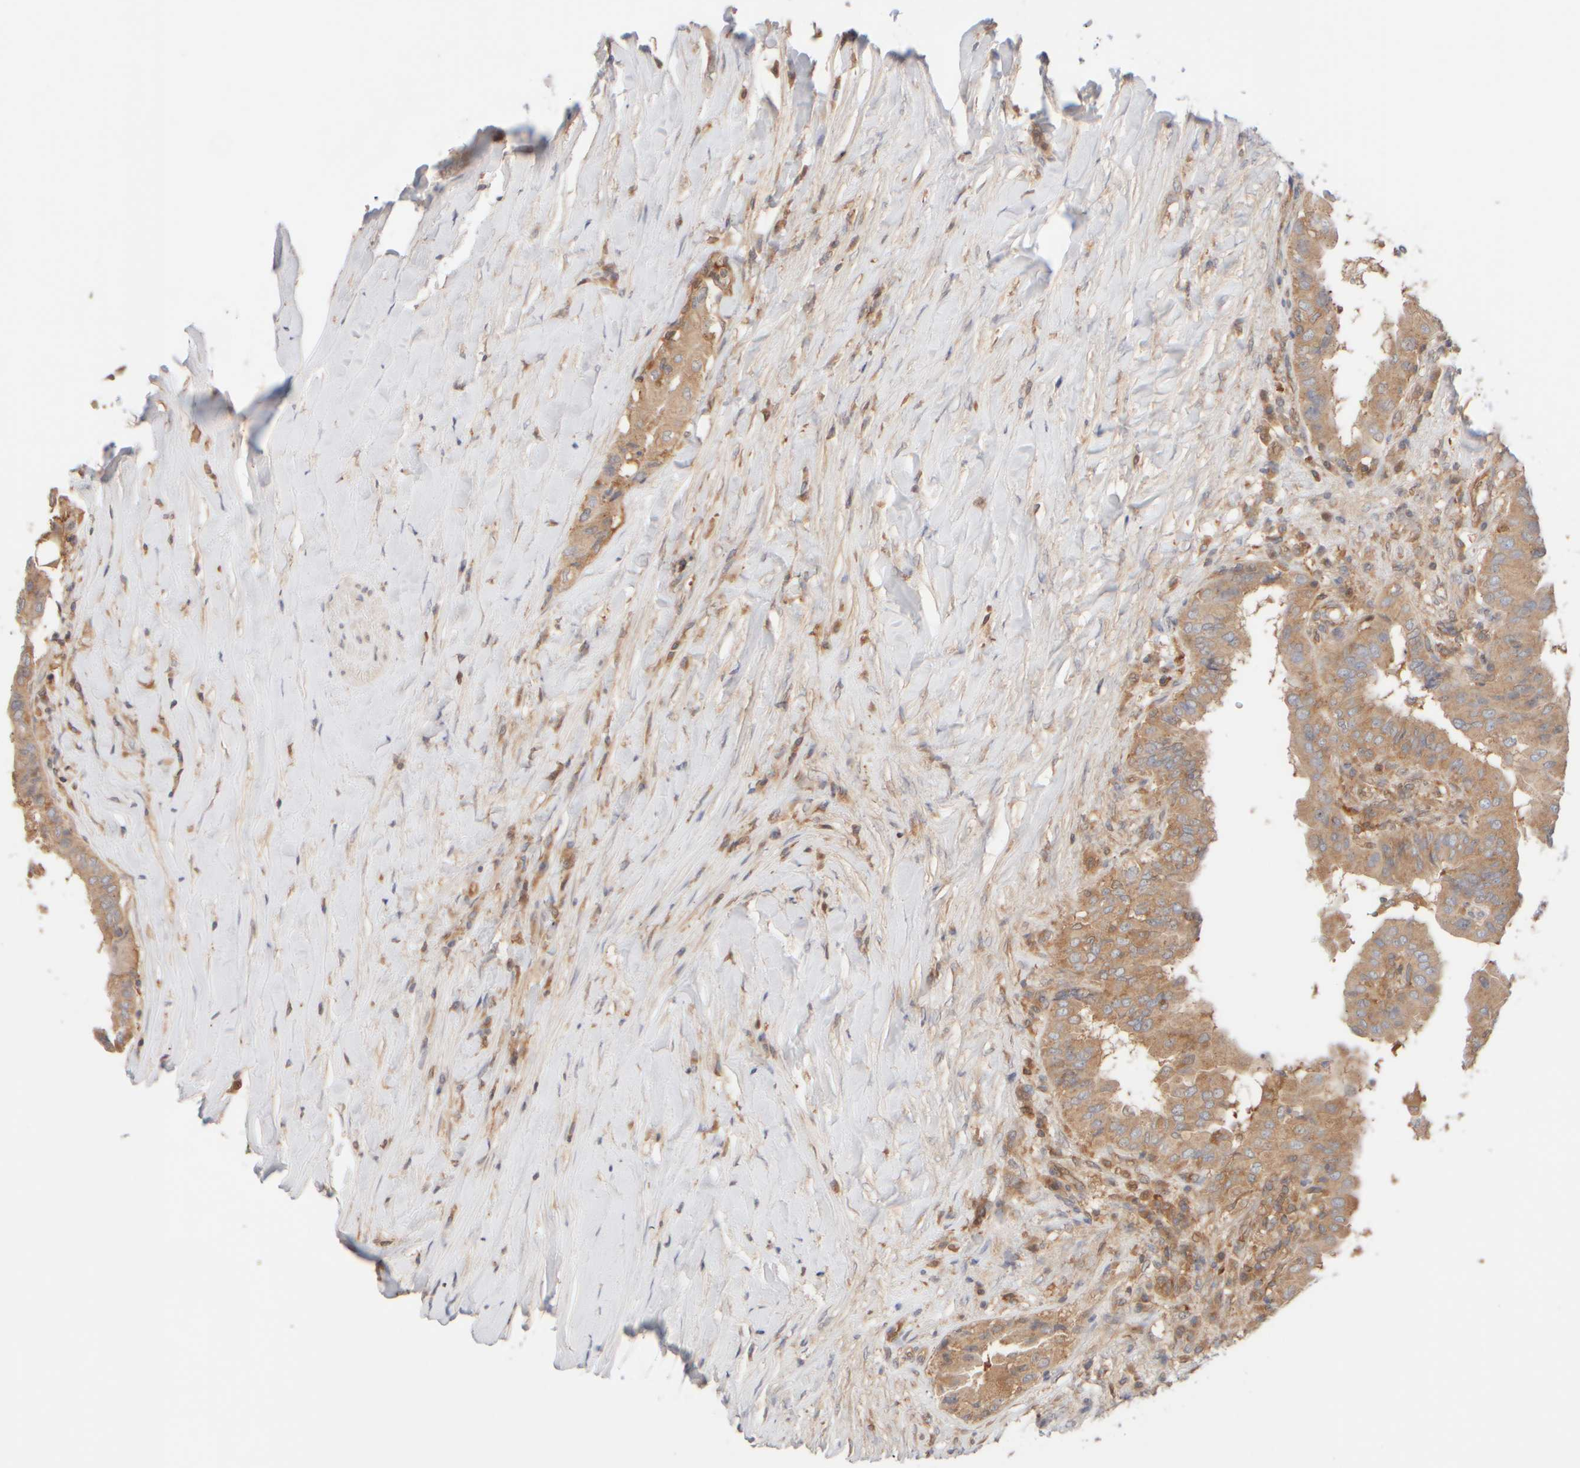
{"staining": {"intensity": "moderate", "quantity": ">75%", "location": "cytoplasmic/membranous"}, "tissue": "thyroid cancer", "cell_type": "Tumor cells", "image_type": "cancer", "snomed": [{"axis": "morphology", "description": "Papillary adenocarcinoma, NOS"}, {"axis": "topography", "description": "Thyroid gland"}], "caption": "The immunohistochemical stain highlights moderate cytoplasmic/membranous expression in tumor cells of thyroid cancer tissue. (DAB (3,3'-diaminobenzidine) IHC with brightfield microscopy, high magnification).", "gene": "RABEP1", "patient": {"sex": "male", "age": 33}}